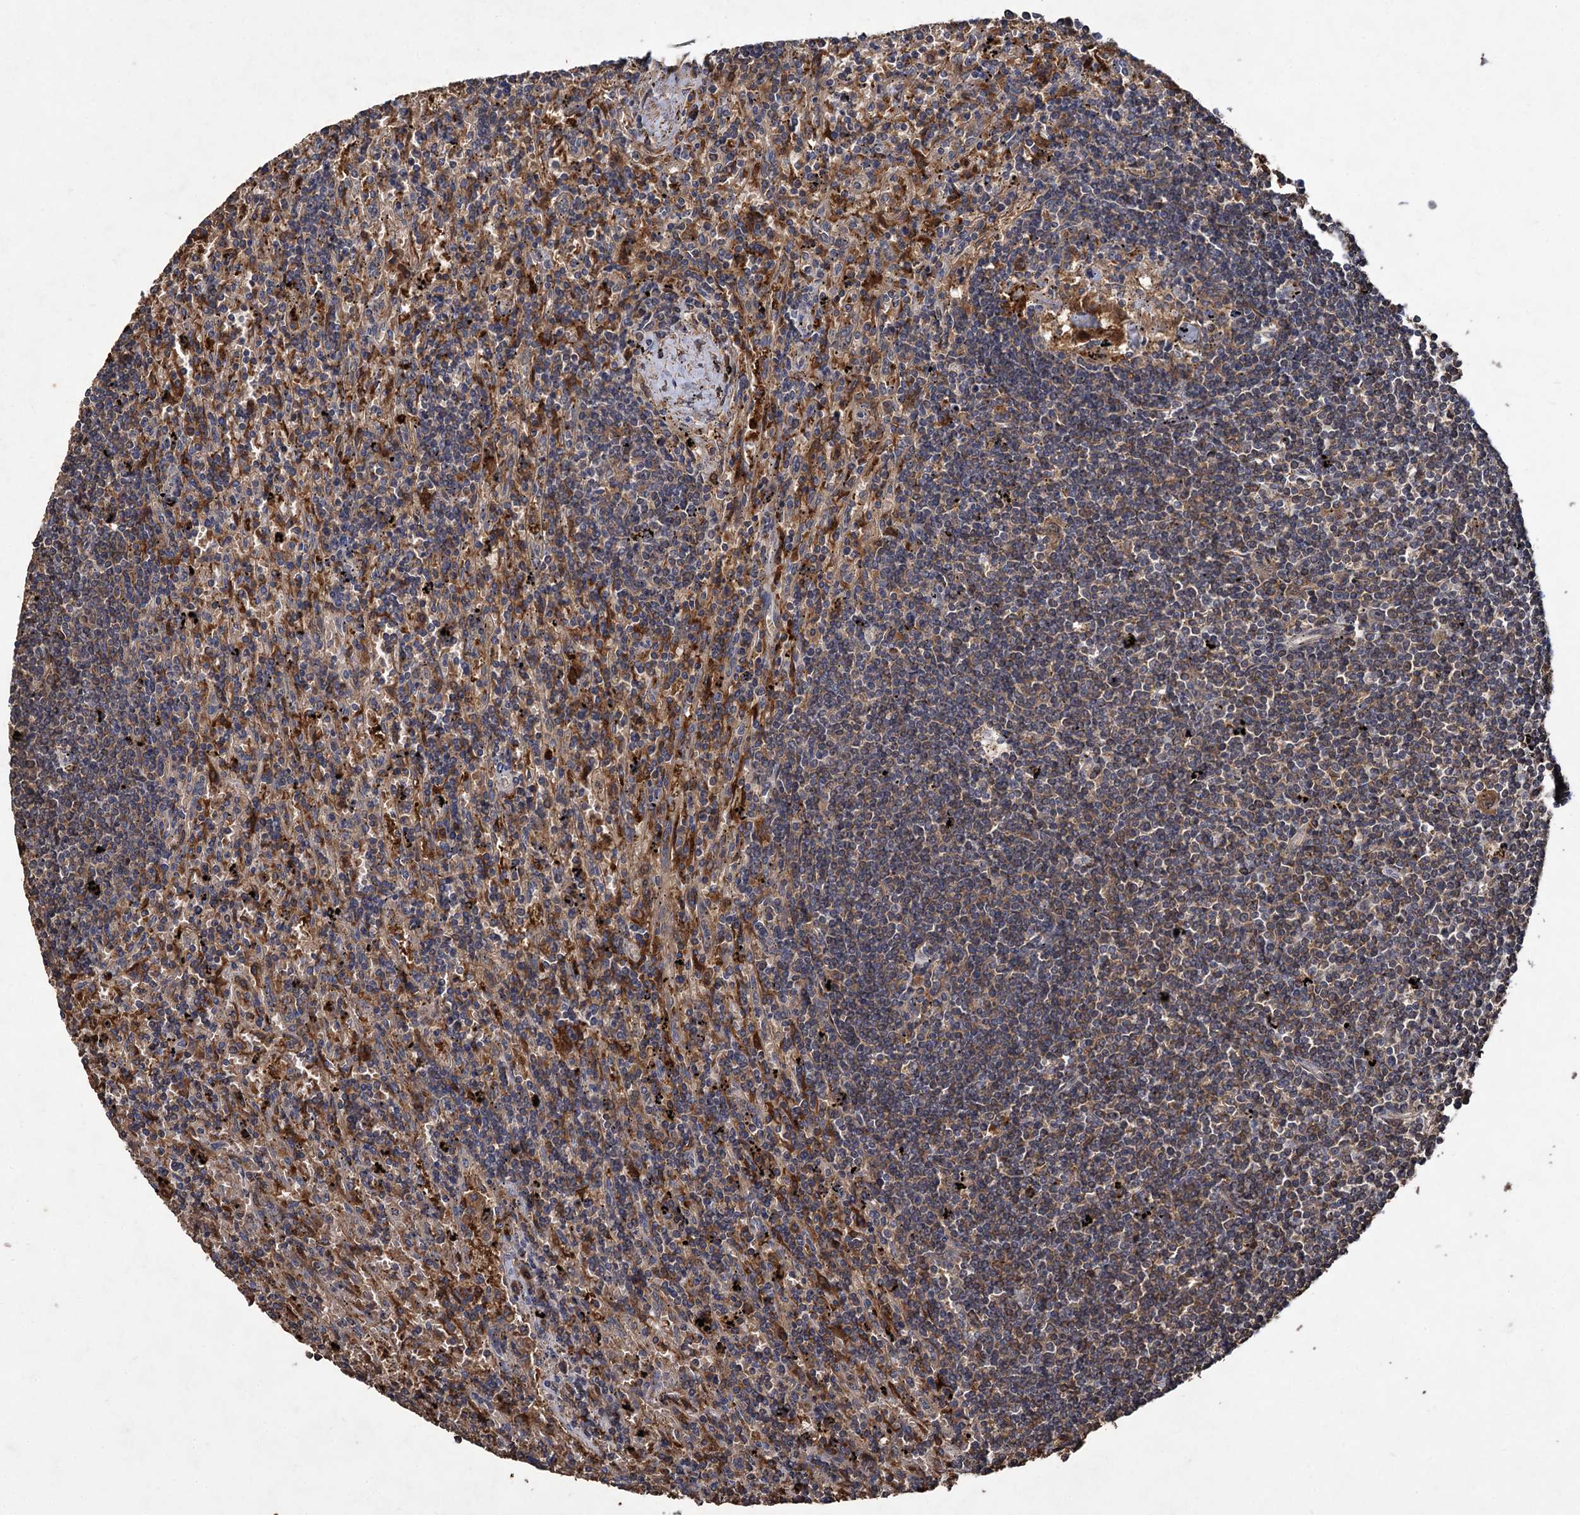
{"staining": {"intensity": "moderate", "quantity": "<25%", "location": "cytoplasmic/membranous"}, "tissue": "lymphoma", "cell_type": "Tumor cells", "image_type": "cancer", "snomed": [{"axis": "morphology", "description": "Malignant lymphoma, non-Hodgkin's type, Low grade"}, {"axis": "topography", "description": "Spleen"}], "caption": "Approximately <25% of tumor cells in human low-grade malignant lymphoma, non-Hodgkin's type exhibit moderate cytoplasmic/membranous protein staining as visualized by brown immunohistochemical staining.", "gene": "GCLC", "patient": {"sex": "male", "age": 76}}